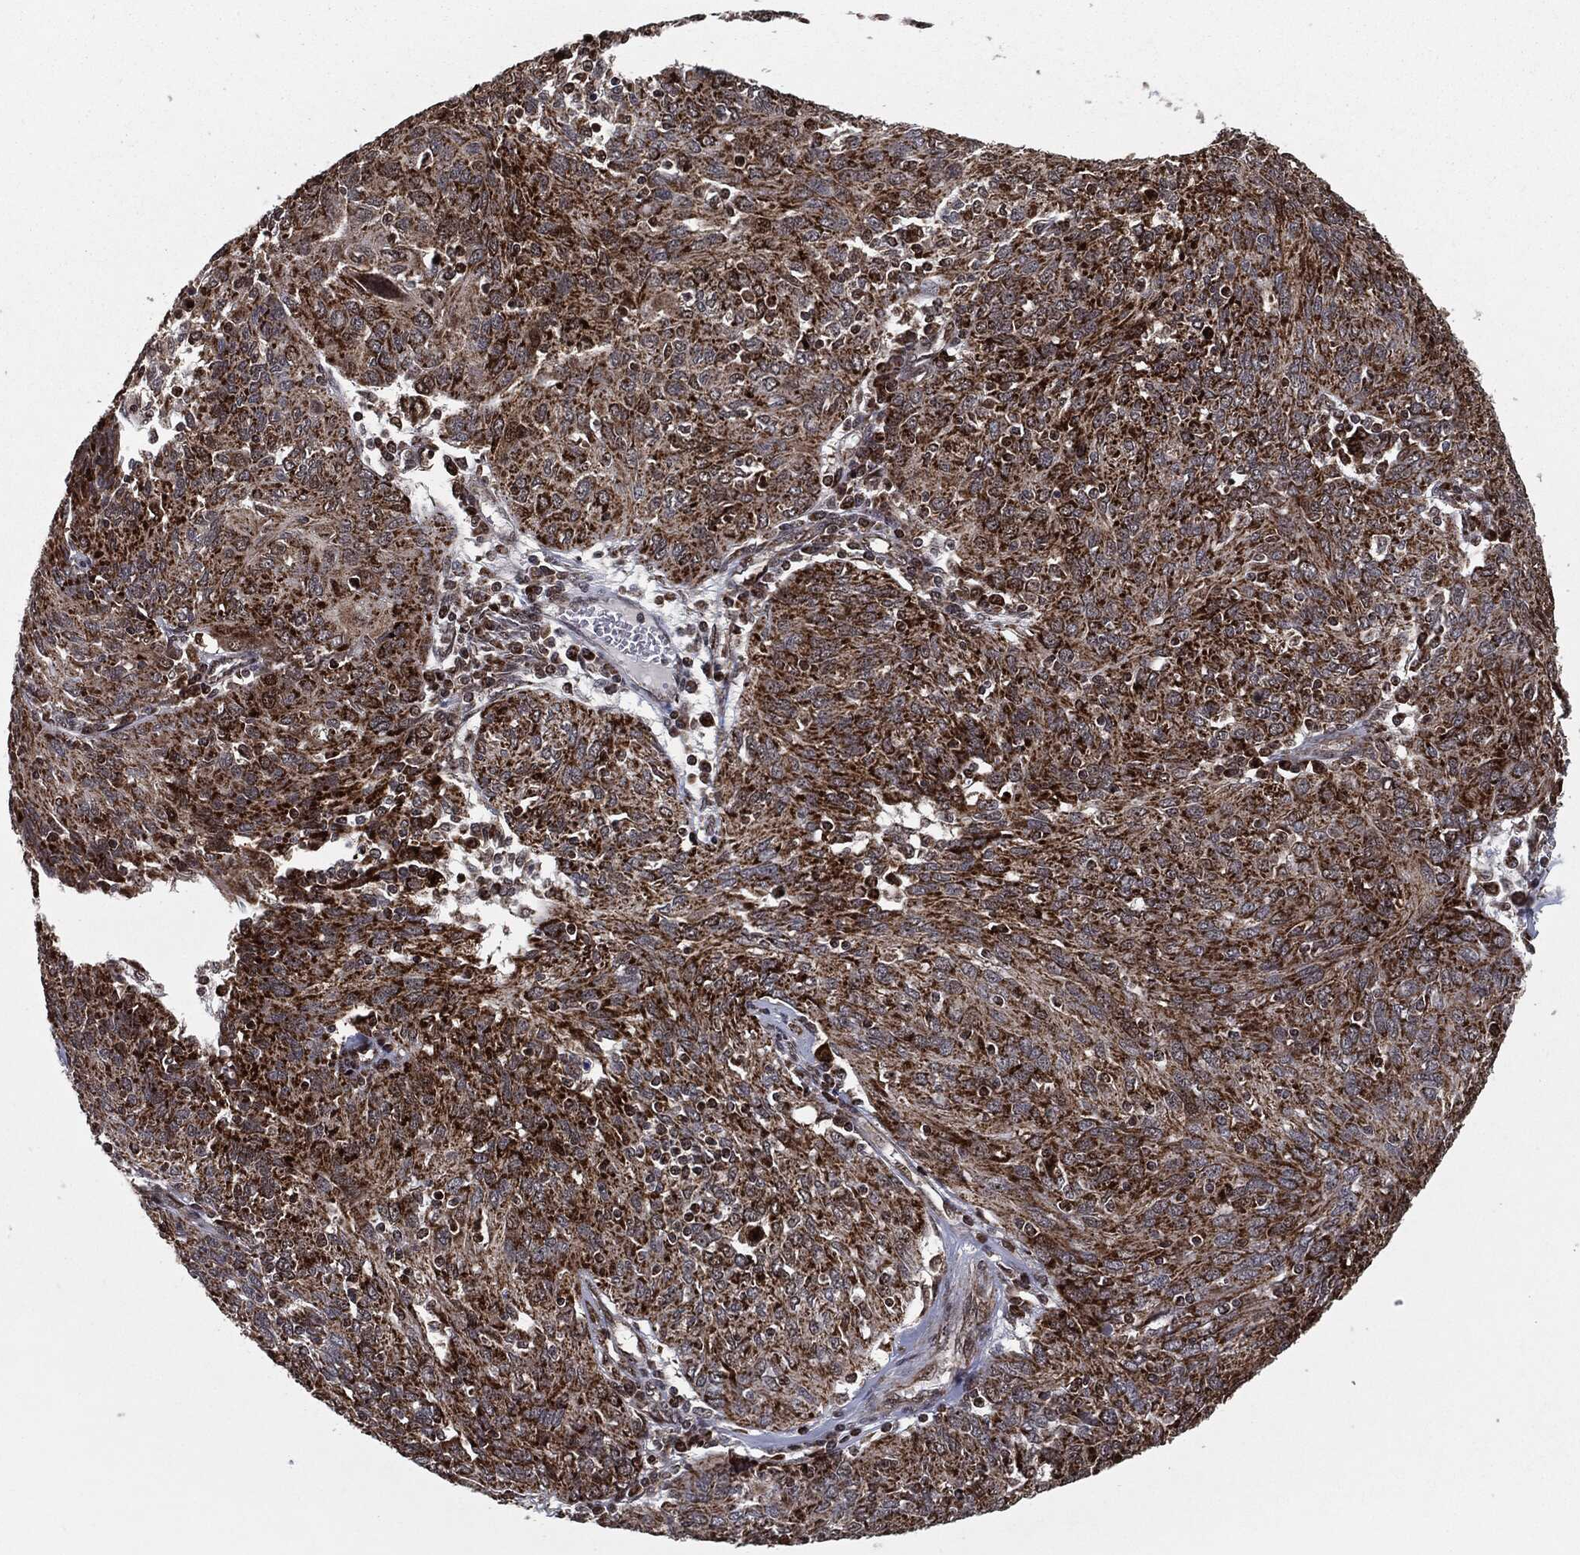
{"staining": {"intensity": "strong", "quantity": ">75%", "location": "cytoplasmic/membranous"}, "tissue": "ovarian cancer", "cell_type": "Tumor cells", "image_type": "cancer", "snomed": [{"axis": "morphology", "description": "Carcinoma, endometroid"}, {"axis": "topography", "description": "Ovary"}], "caption": "There is high levels of strong cytoplasmic/membranous staining in tumor cells of ovarian endometroid carcinoma, as demonstrated by immunohistochemical staining (brown color).", "gene": "CHCHD2", "patient": {"sex": "female", "age": 50}}